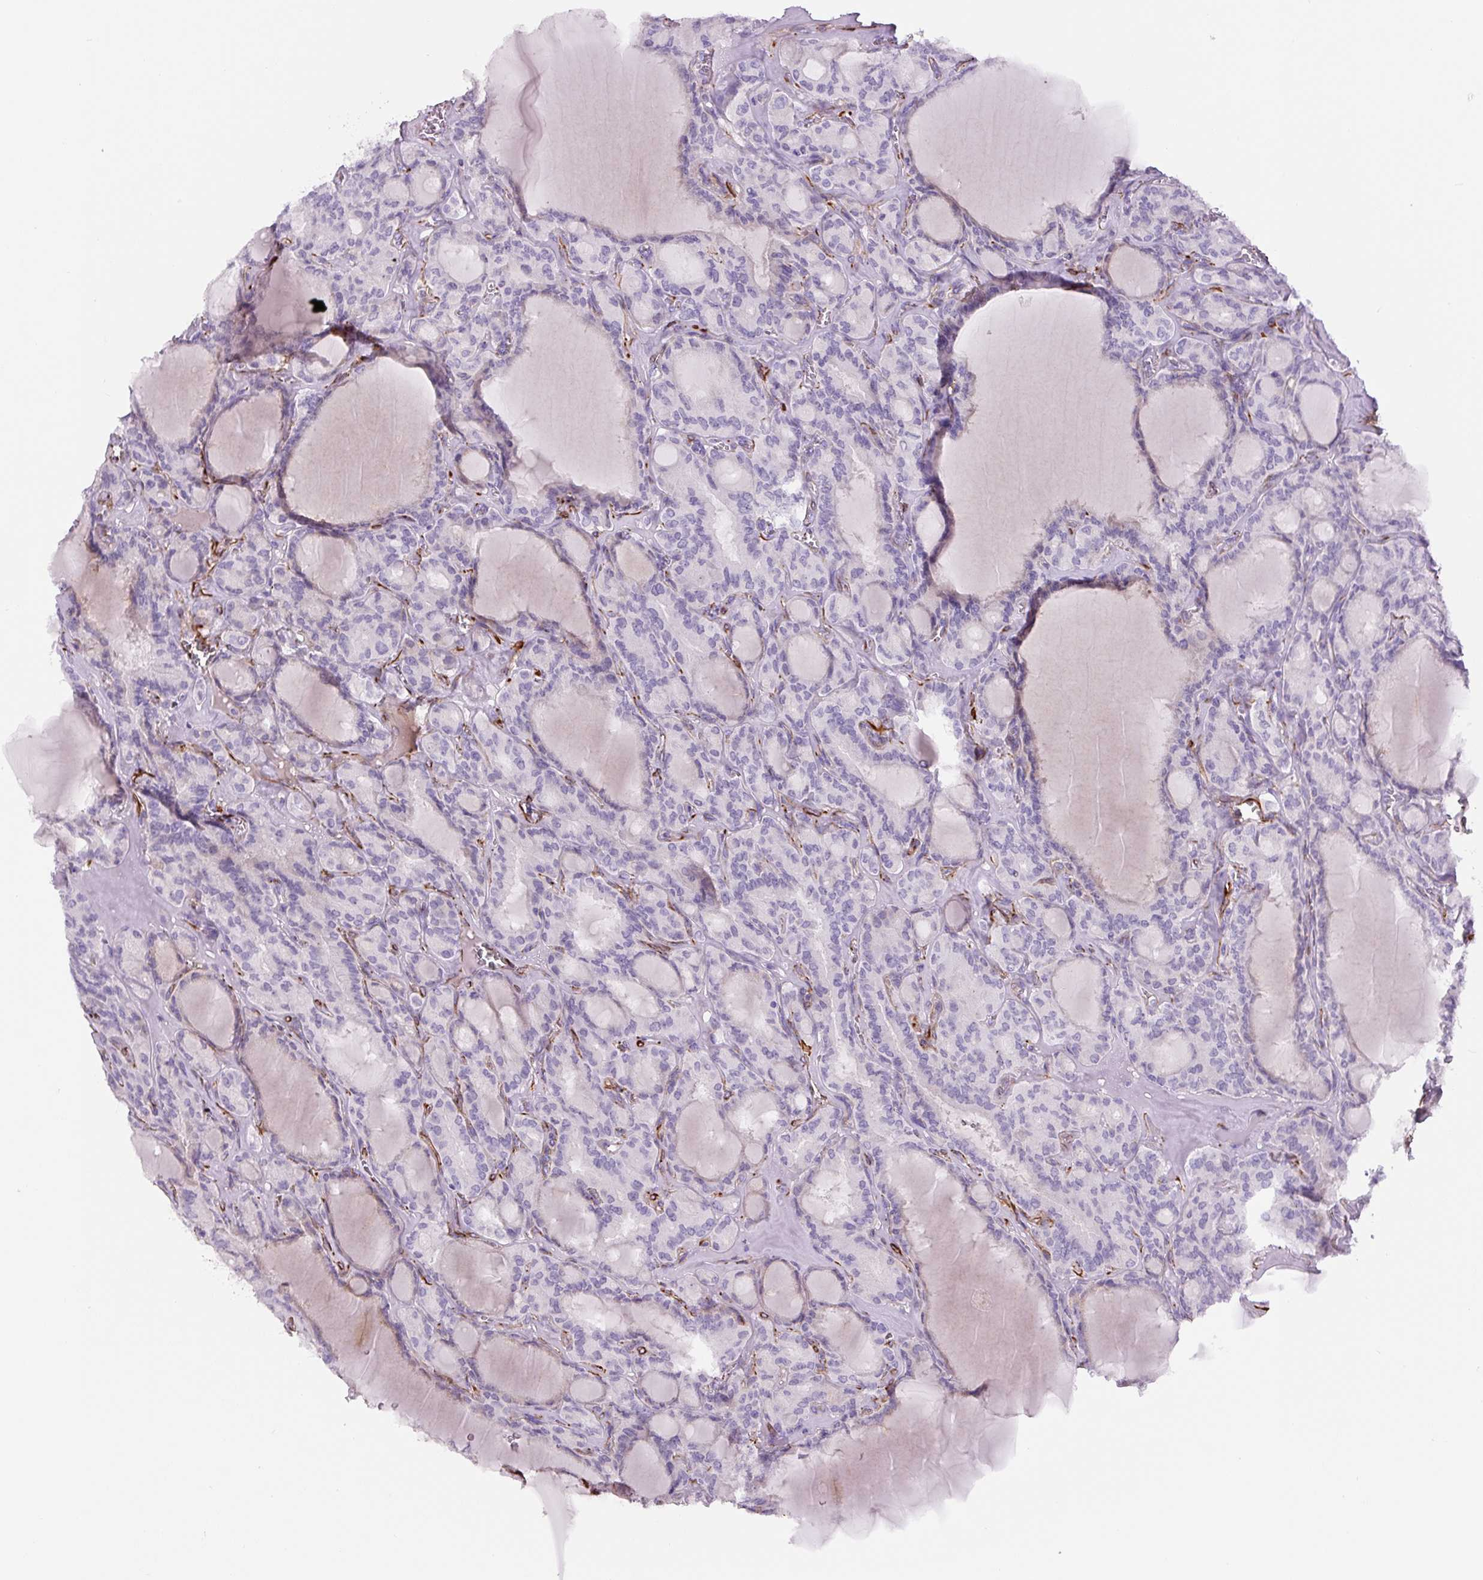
{"staining": {"intensity": "negative", "quantity": "none", "location": "none"}, "tissue": "thyroid cancer", "cell_type": "Tumor cells", "image_type": "cancer", "snomed": [{"axis": "morphology", "description": "Papillary adenocarcinoma, NOS"}, {"axis": "topography", "description": "Thyroid gland"}], "caption": "Tumor cells show no significant staining in thyroid cancer. Nuclei are stained in blue.", "gene": "NES", "patient": {"sex": "male", "age": 87}}